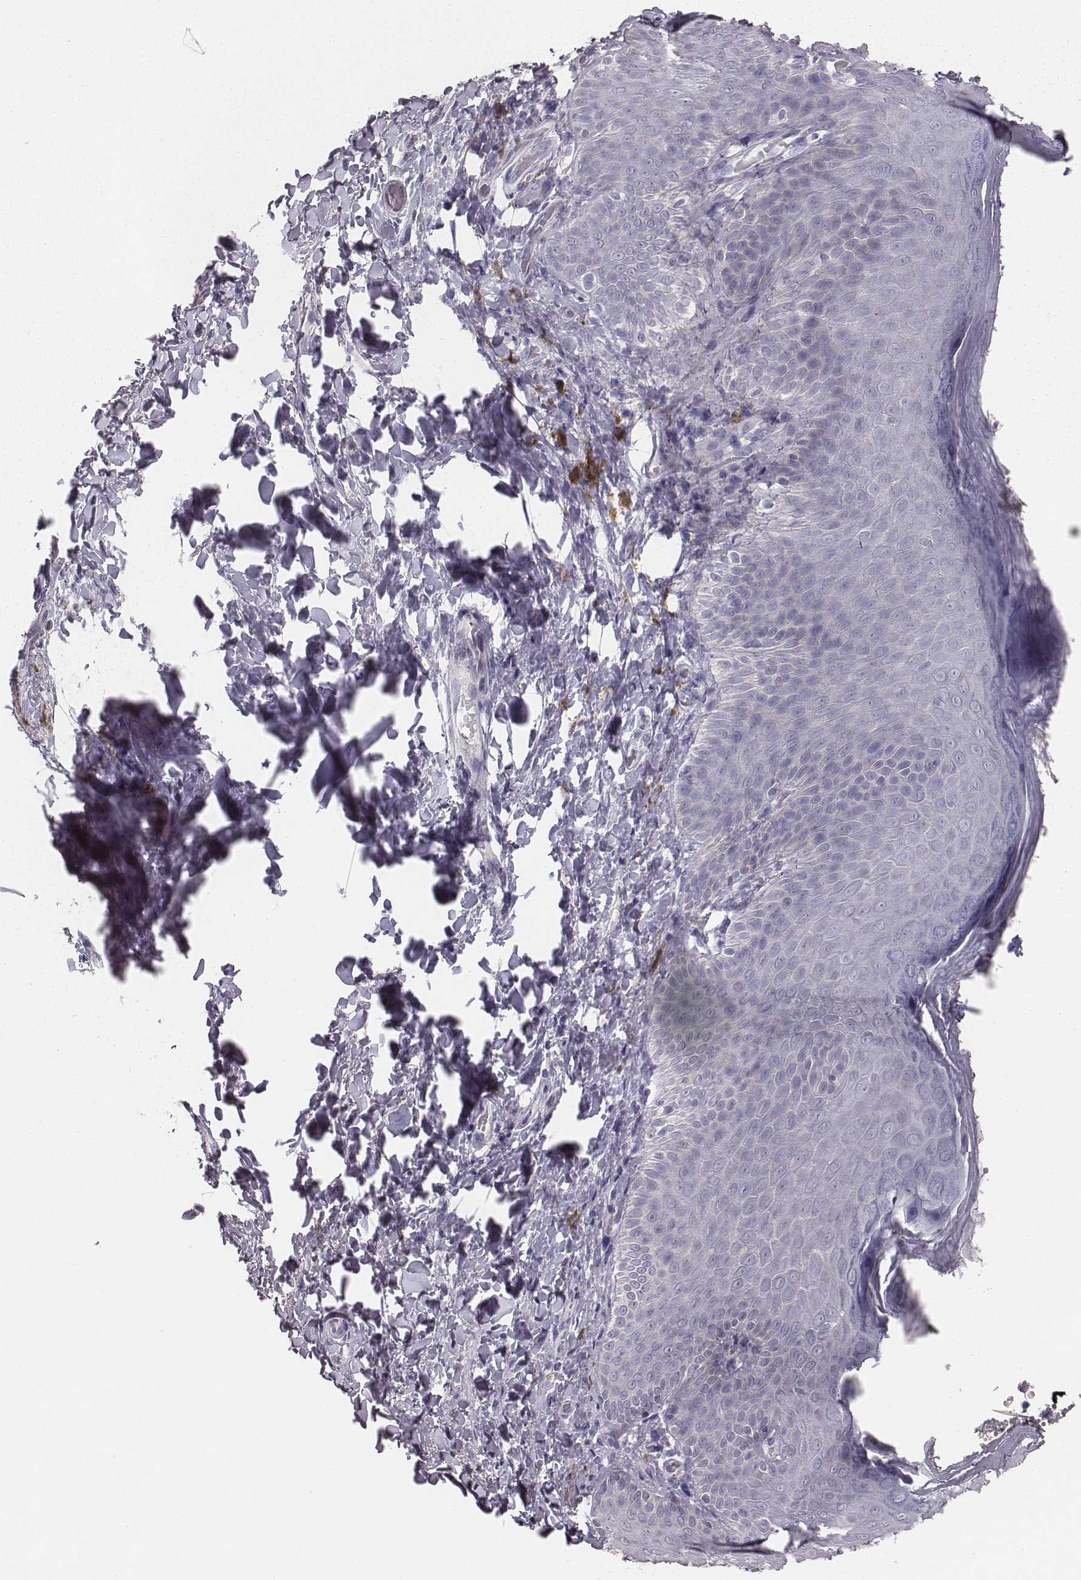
{"staining": {"intensity": "negative", "quantity": "none", "location": "none"}, "tissue": "skin", "cell_type": "Epidermal cells", "image_type": "normal", "snomed": [{"axis": "morphology", "description": "Normal tissue, NOS"}, {"axis": "topography", "description": "Anal"}], "caption": "Immunohistochemistry photomicrograph of unremarkable skin: skin stained with DAB reveals no significant protein expression in epidermal cells. The staining is performed using DAB brown chromogen with nuclei counter-stained in using hematoxylin.", "gene": "MYH6", "patient": {"sex": "male", "age": 53}}